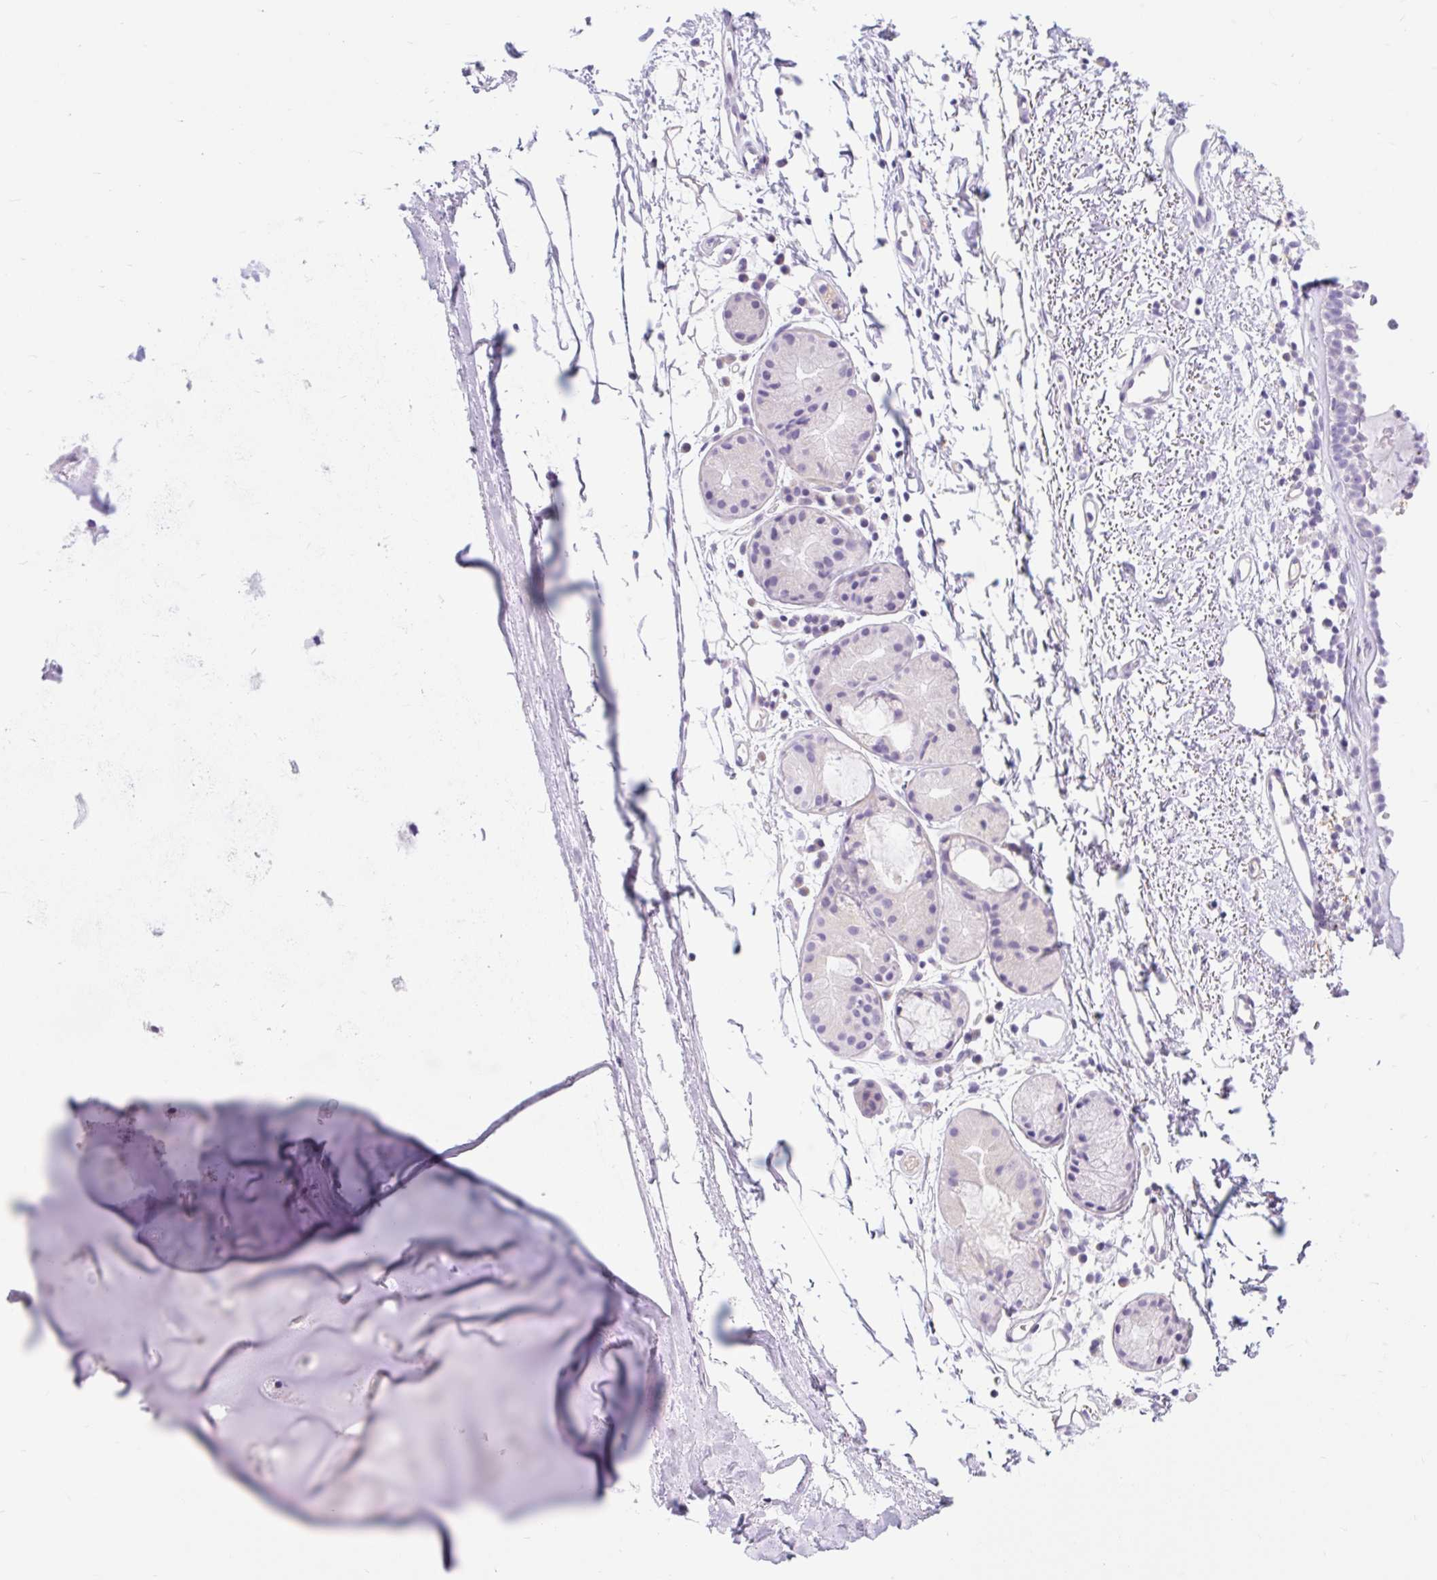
{"staining": {"intensity": "negative", "quantity": "none", "location": "none"}, "tissue": "adipose tissue", "cell_type": "Adipocytes", "image_type": "normal", "snomed": [{"axis": "morphology", "description": "Normal tissue, NOS"}, {"axis": "topography", "description": "Cartilage tissue"}, {"axis": "topography", "description": "Nasopharynx"}], "caption": "Immunohistochemistry (IHC) photomicrograph of benign adipose tissue: human adipose tissue stained with DAB reveals no significant protein expression in adipocytes.", "gene": "SLC28A1", "patient": {"sex": "male", "age": 56}}